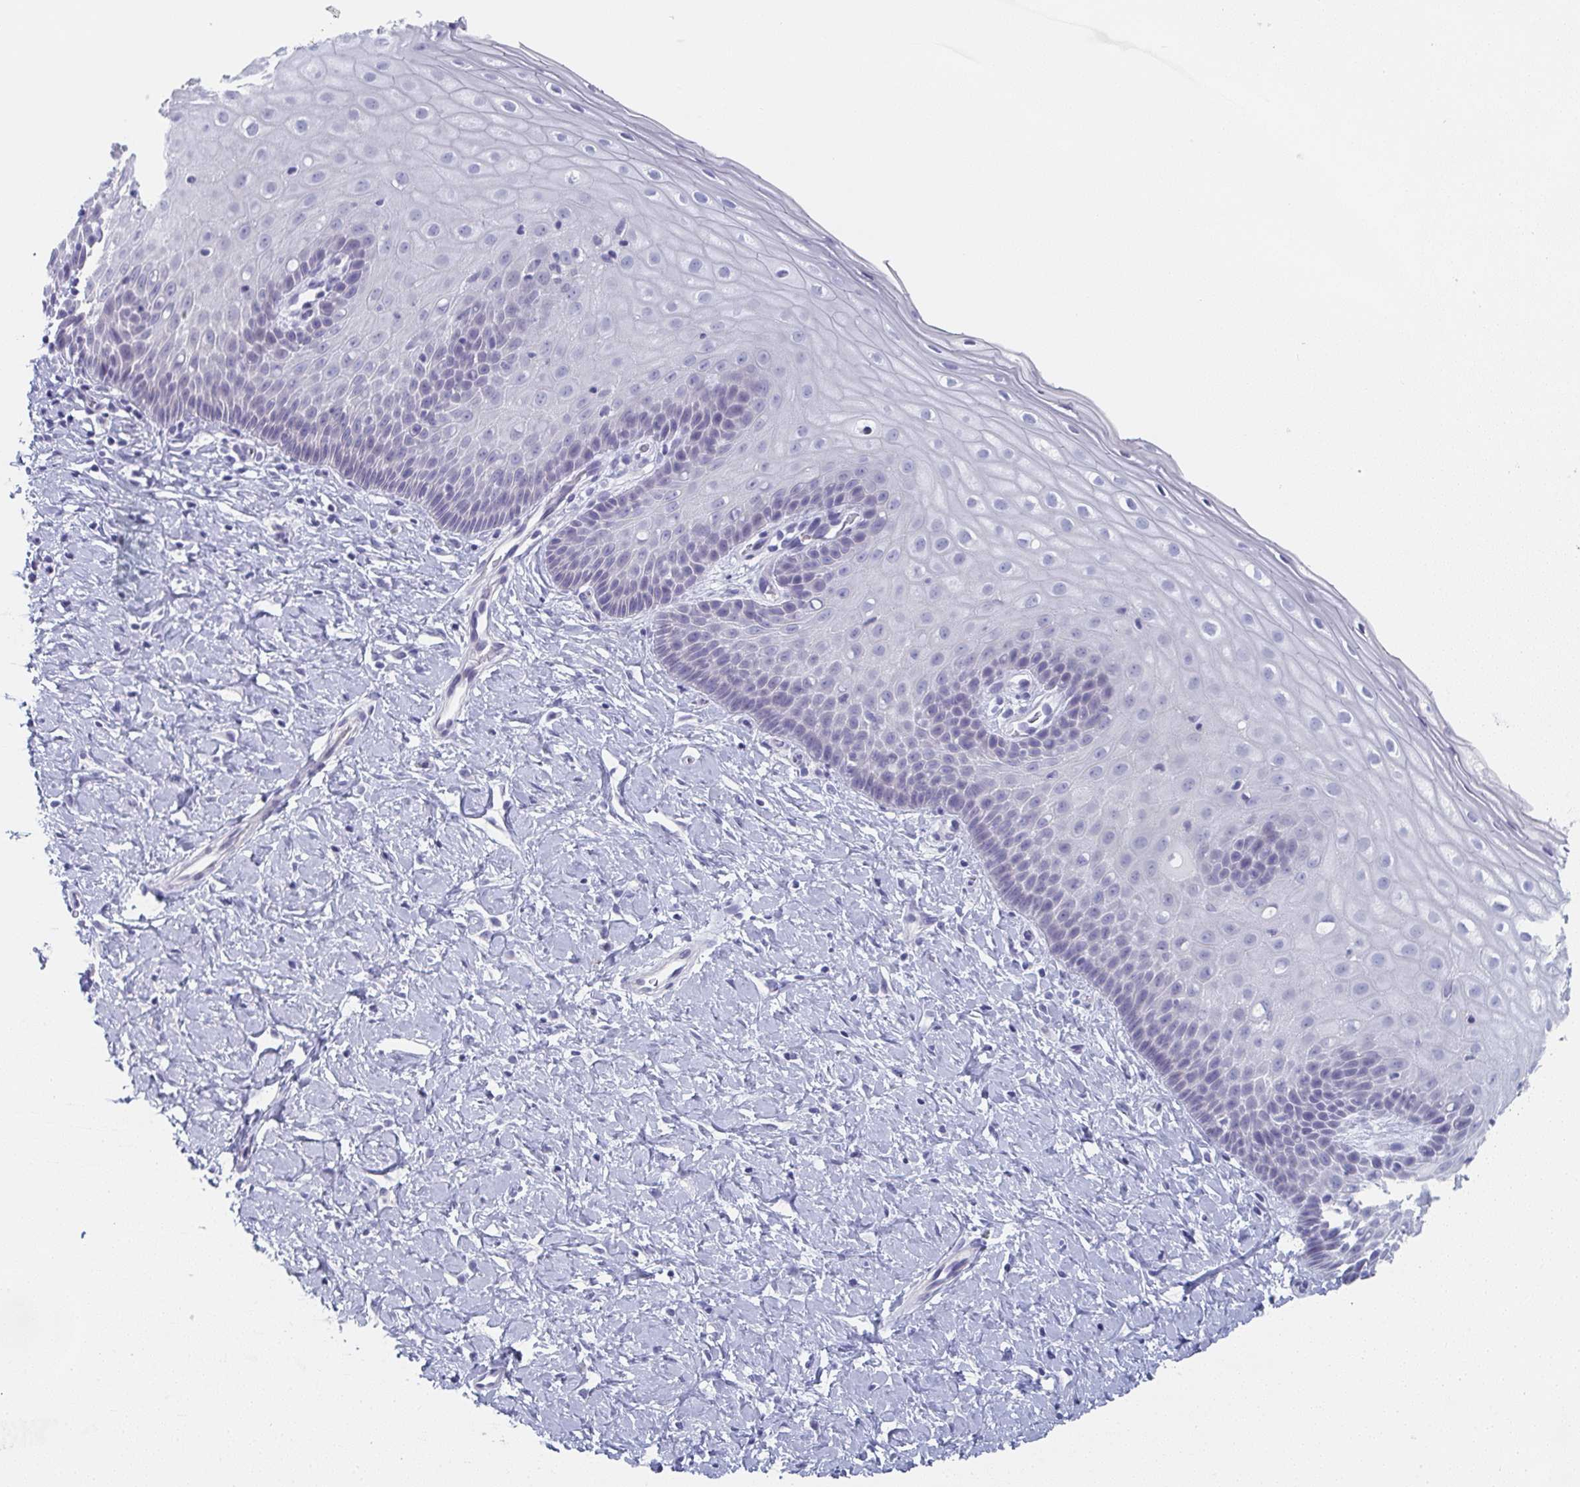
{"staining": {"intensity": "negative", "quantity": "none", "location": "none"}, "tissue": "cervix", "cell_type": "Glandular cells", "image_type": "normal", "snomed": [{"axis": "morphology", "description": "Normal tissue, NOS"}, {"axis": "topography", "description": "Cervix"}], "caption": "Glandular cells are negative for brown protein staining in unremarkable cervix. (IHC, brightfield microscopy, high magnification).", "gene": "DYDC2", "patient": {"sex": "female", "age": 37}}